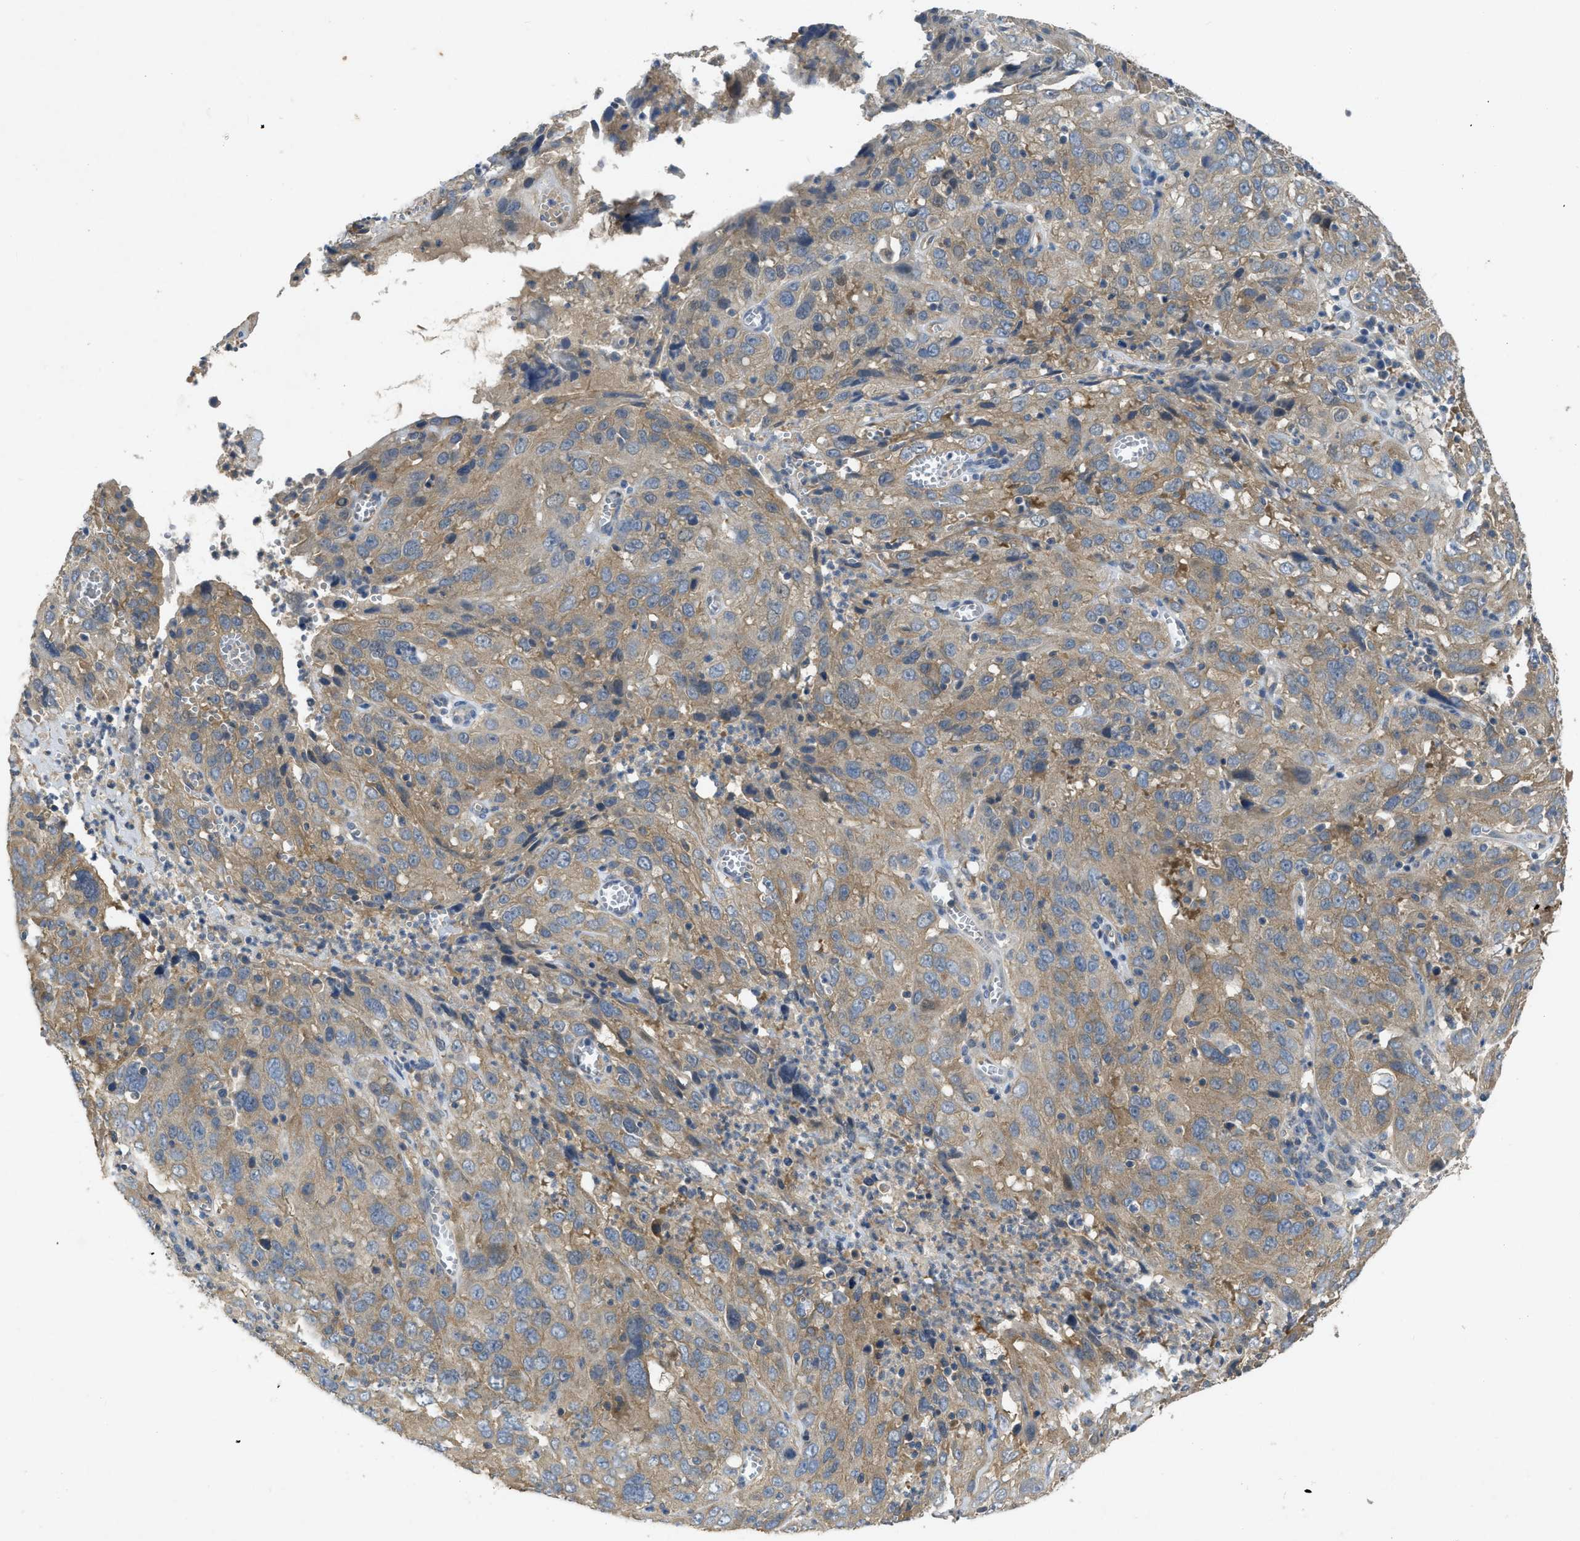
{"staining": {"intensity": "moderate", "quantity": "25%-75%", "location": "cytoplasmic/membranous"}, "tissue": "cervical cancer", "cell_type": "Tumor cells", "image_type": "cancer", "snomed": [{"axis": "morphology", "description": "Squamous cell carcinoma, NOS"}, {"axis": "topography", "description": "Cervix"}], "caption": "Immunohistochemistry (IHC) micrograph of human cervical cancer (squamous cell carcinoma) stained for a protein (brown), which shows medium levels of moderate cytoplasmic/membranous positivity in approximately 25%-75% of tumor cells.", "gene": "PPP3CA", "patient": {"sex": "female", "age": 32}}